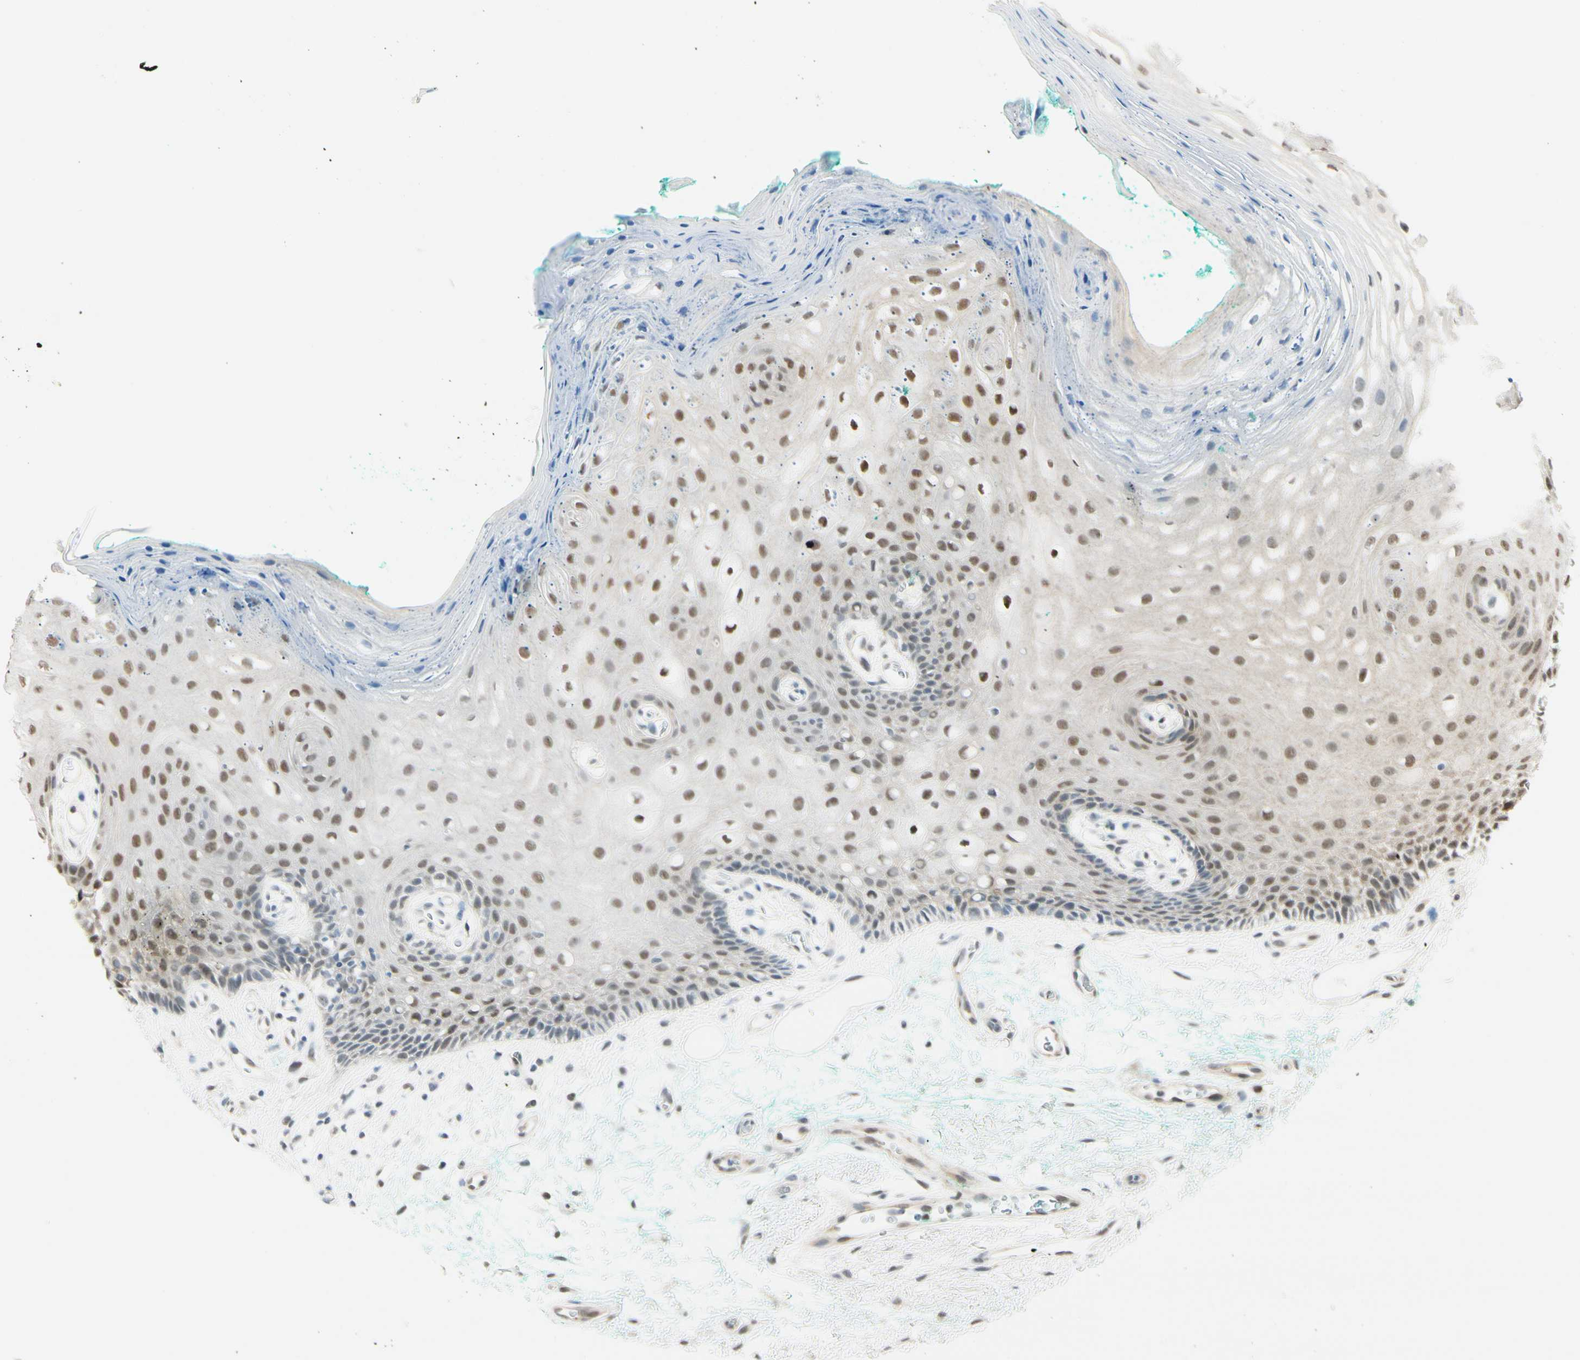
{"staining": {"intensity": "moderate", "quantity": "25%-75%", "location": "nuclear"}, "tissue": "oral mucosa", "cell_type": "Squamous epithelial cells", "image_type": "normal", "snomed": [{"axis": "morphology", "description": "Normal tissue, NOS"}, {"axis": "topography", "description": "Skeletal muscle"}, {"axis": "topography", "description": "Oral tissue"}, {"axis": "topography", "description": "Peripheral nerve tissue"}], "caption": "Benign oral mucosa reveals moderate nuclear positivity in about 25%-75% of squamous epithelial cells, visualized by immunohistochemistry. (DAB IHC, brown staining for protein, blue staining for nuclei).", "gene": "HSF1", "patient": {"sex": "female", "age": 84}}